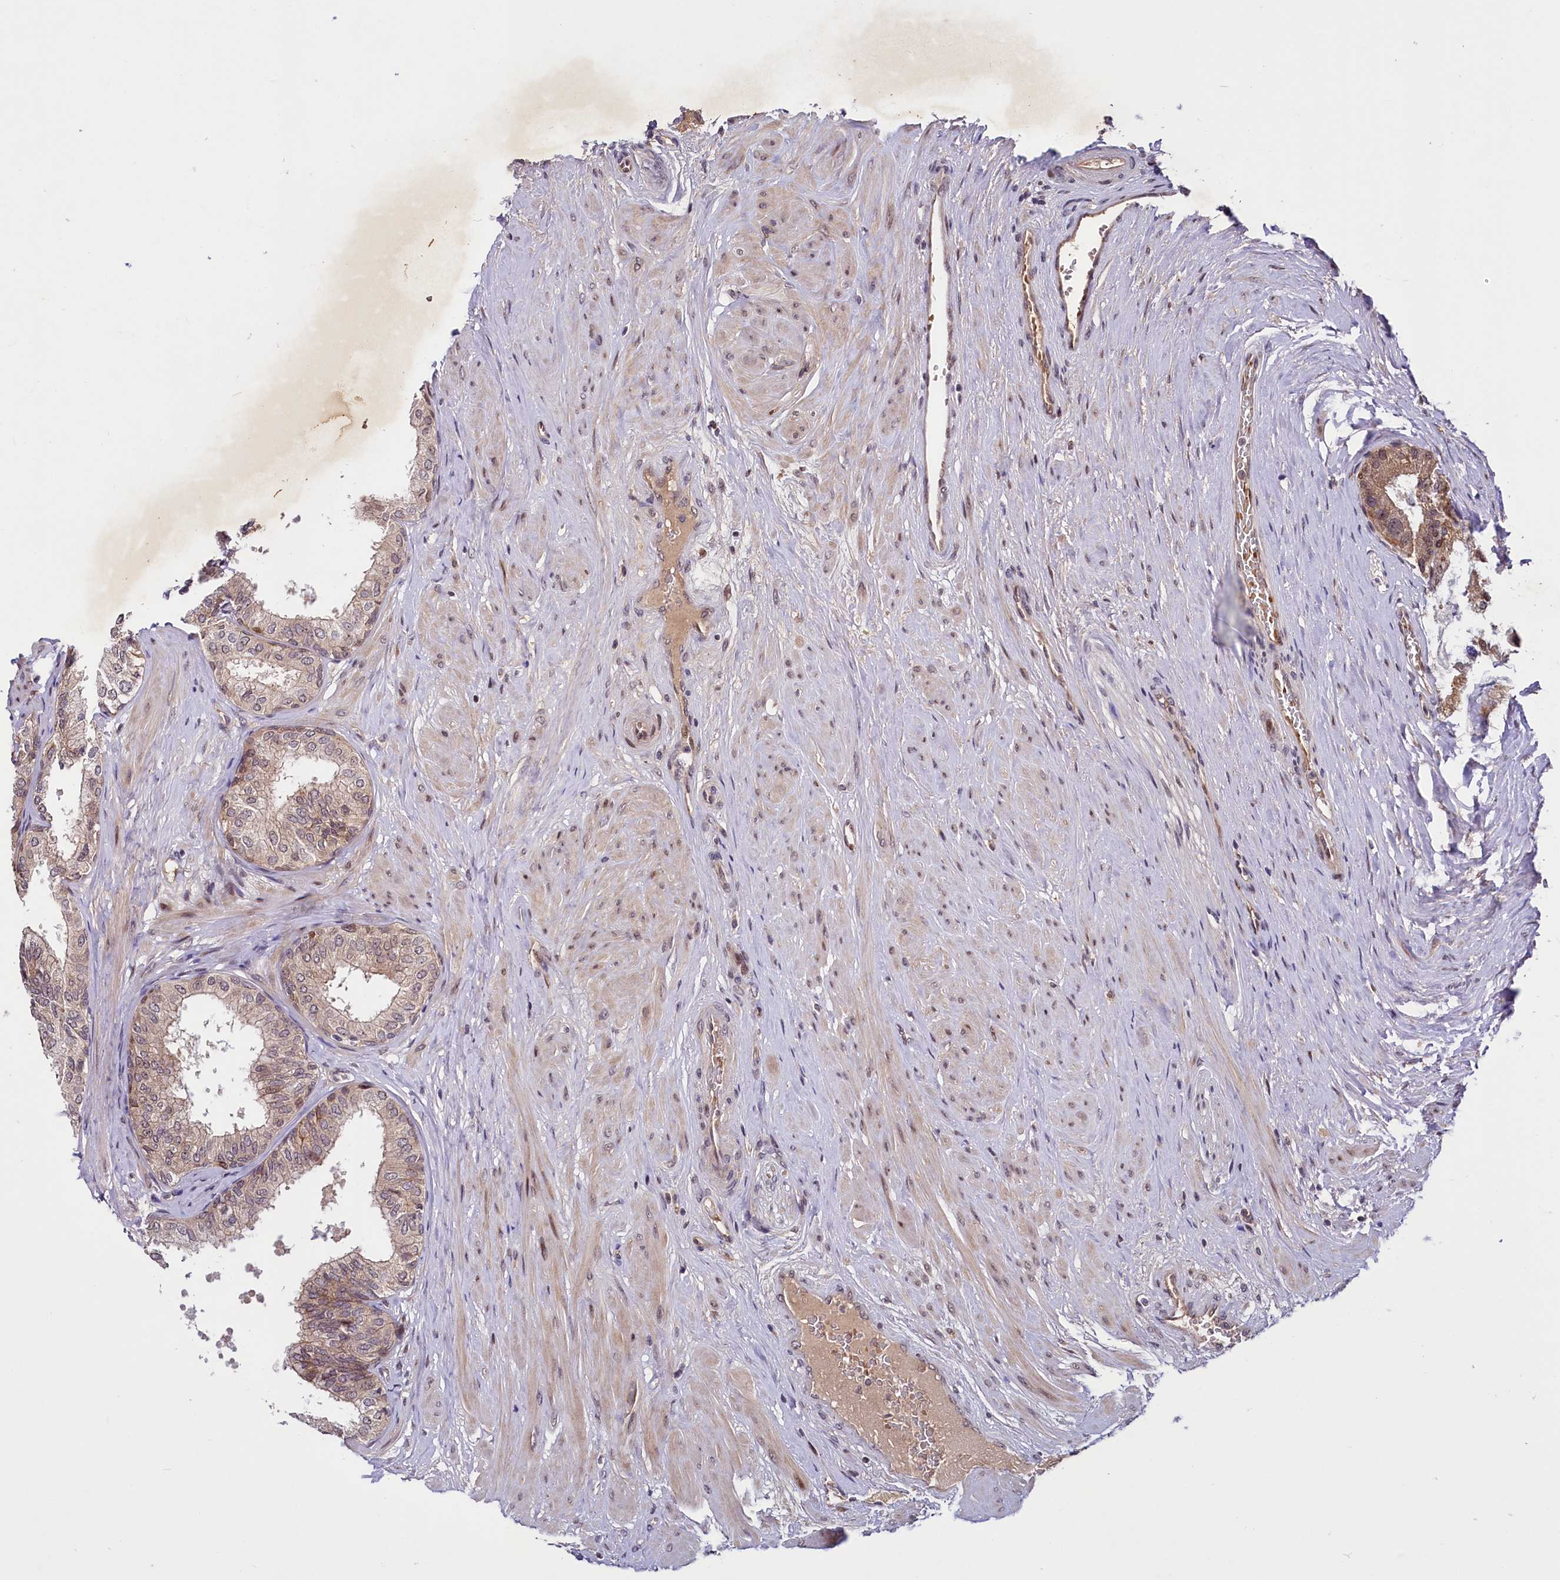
{"staining": {"intensity": "moderate", "quantity": "25%-75%", "location": "cytoplasmic/membranous,nuclear"}, "tissue": "prostate", "cell_type": "Glandular cells", "image_type": "normal", "snomed": [{"axis": "morphology", "description": "Normal tissue, NOS"}, {"axis": "topography", "description": "Prostate"}], "caption": "Glandular cells exhibit medium levels of moderate cytoplasmic/membranous,nuclear expression in about 25%-75% of cells in unremarkable human prostate. (DAB (3,3'-diaminobenzidine) = brown stain, brightfield microscopy at high magnification).", "gene": "N4BP2L1", "patient": {"sex": "male", "age": 60}}